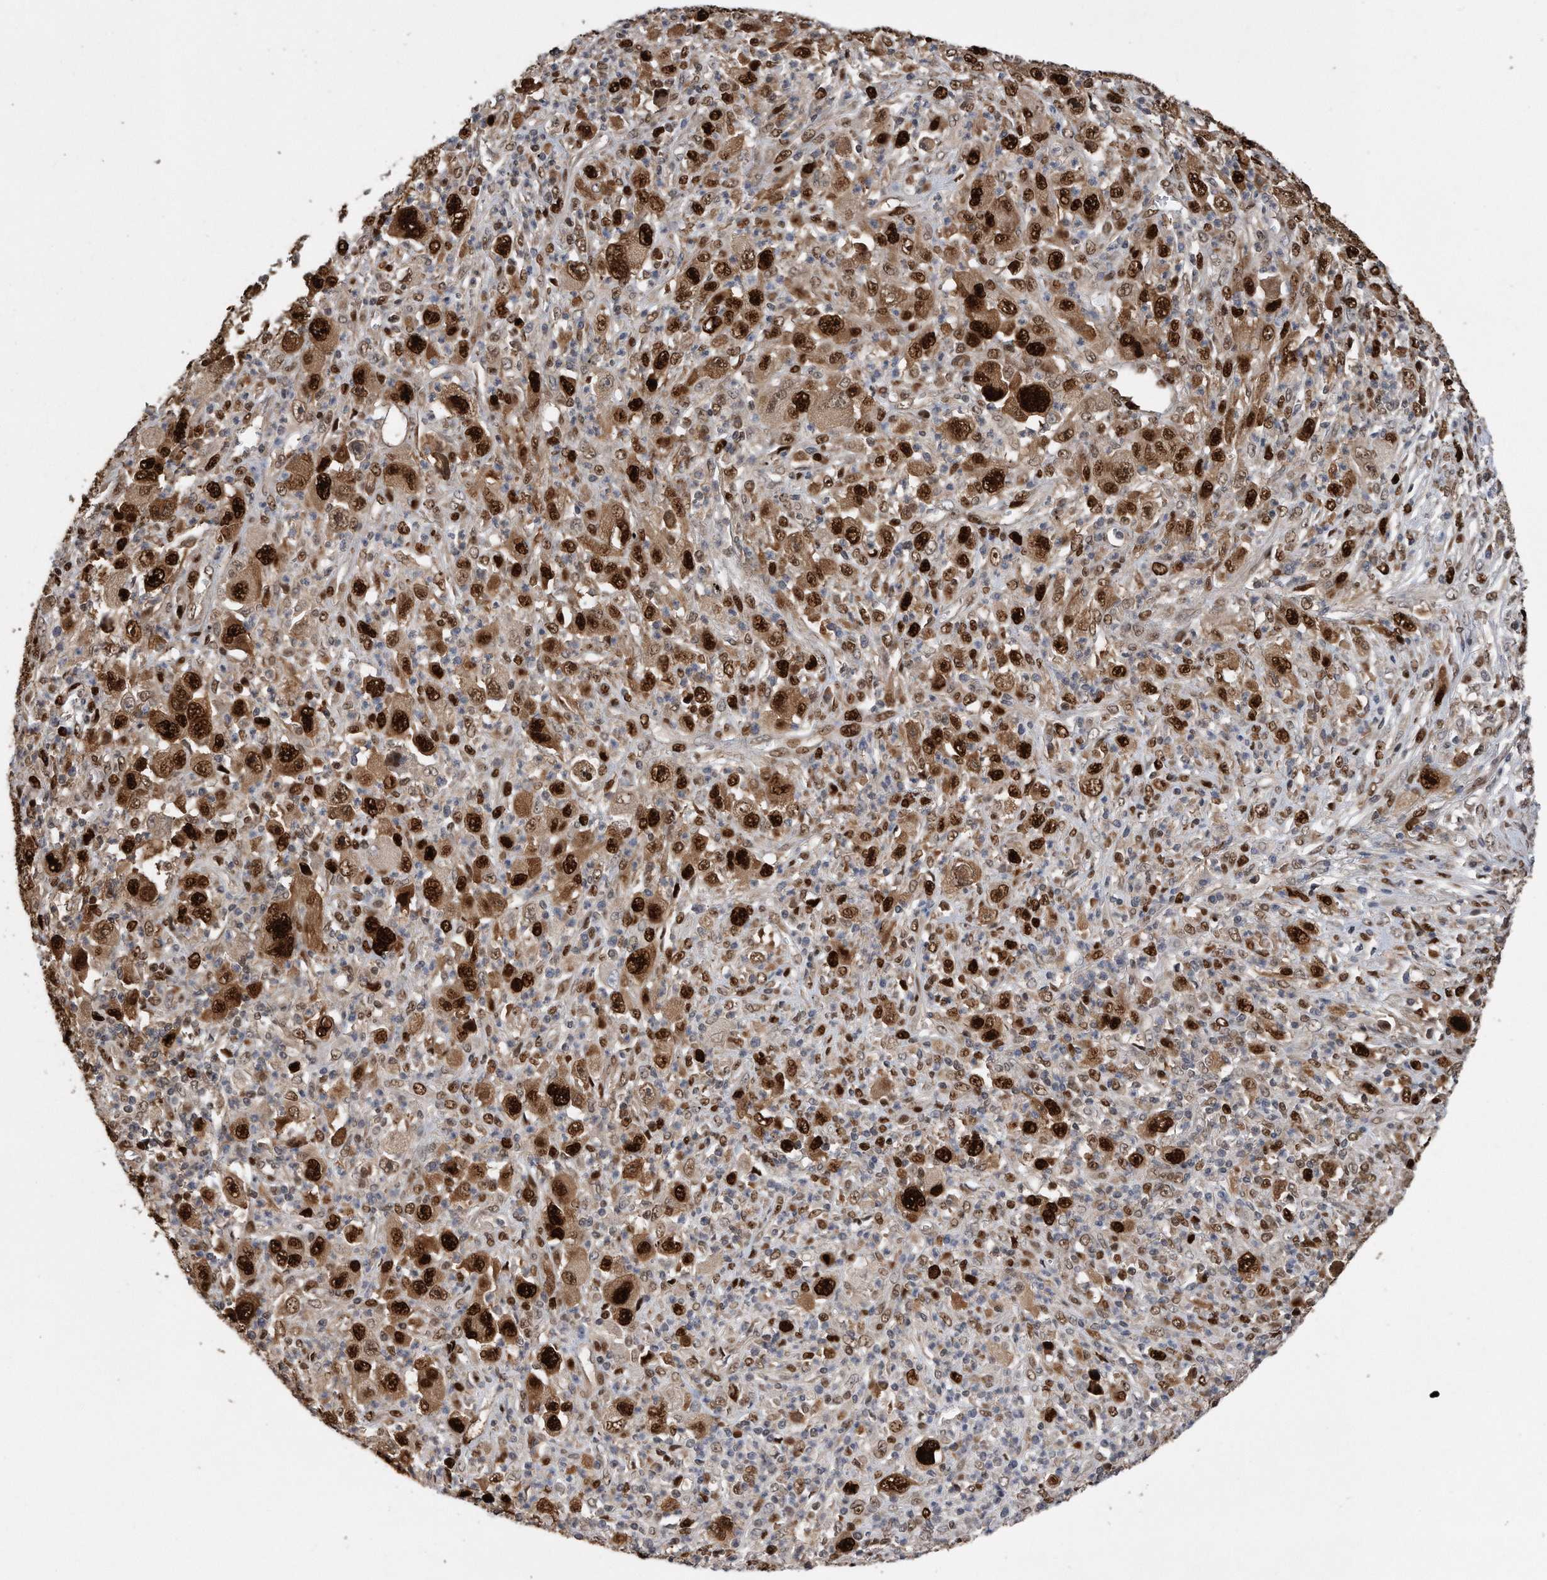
{"staining": {"intensity": "strong", "quantity": ">75%", "location": "cytoplasmic/membranous,nuclear"}, "tissue": "melanoma", "cell_type": "Tumor cells", "image_type": "cancer", "snomed": [{"axis": "morphology", "description": "Malignant melanoma, Metastatic site"}, {"axis": "topography", "description": "Skin"}], "caption": "Human melanoma stained with a brown dye shows strong cytoplasmic/membranous and nuclear positive expression in about >75% of tumor cells.", "gene": "PCNA", "patient": {"sex": "female", "age": 56}}